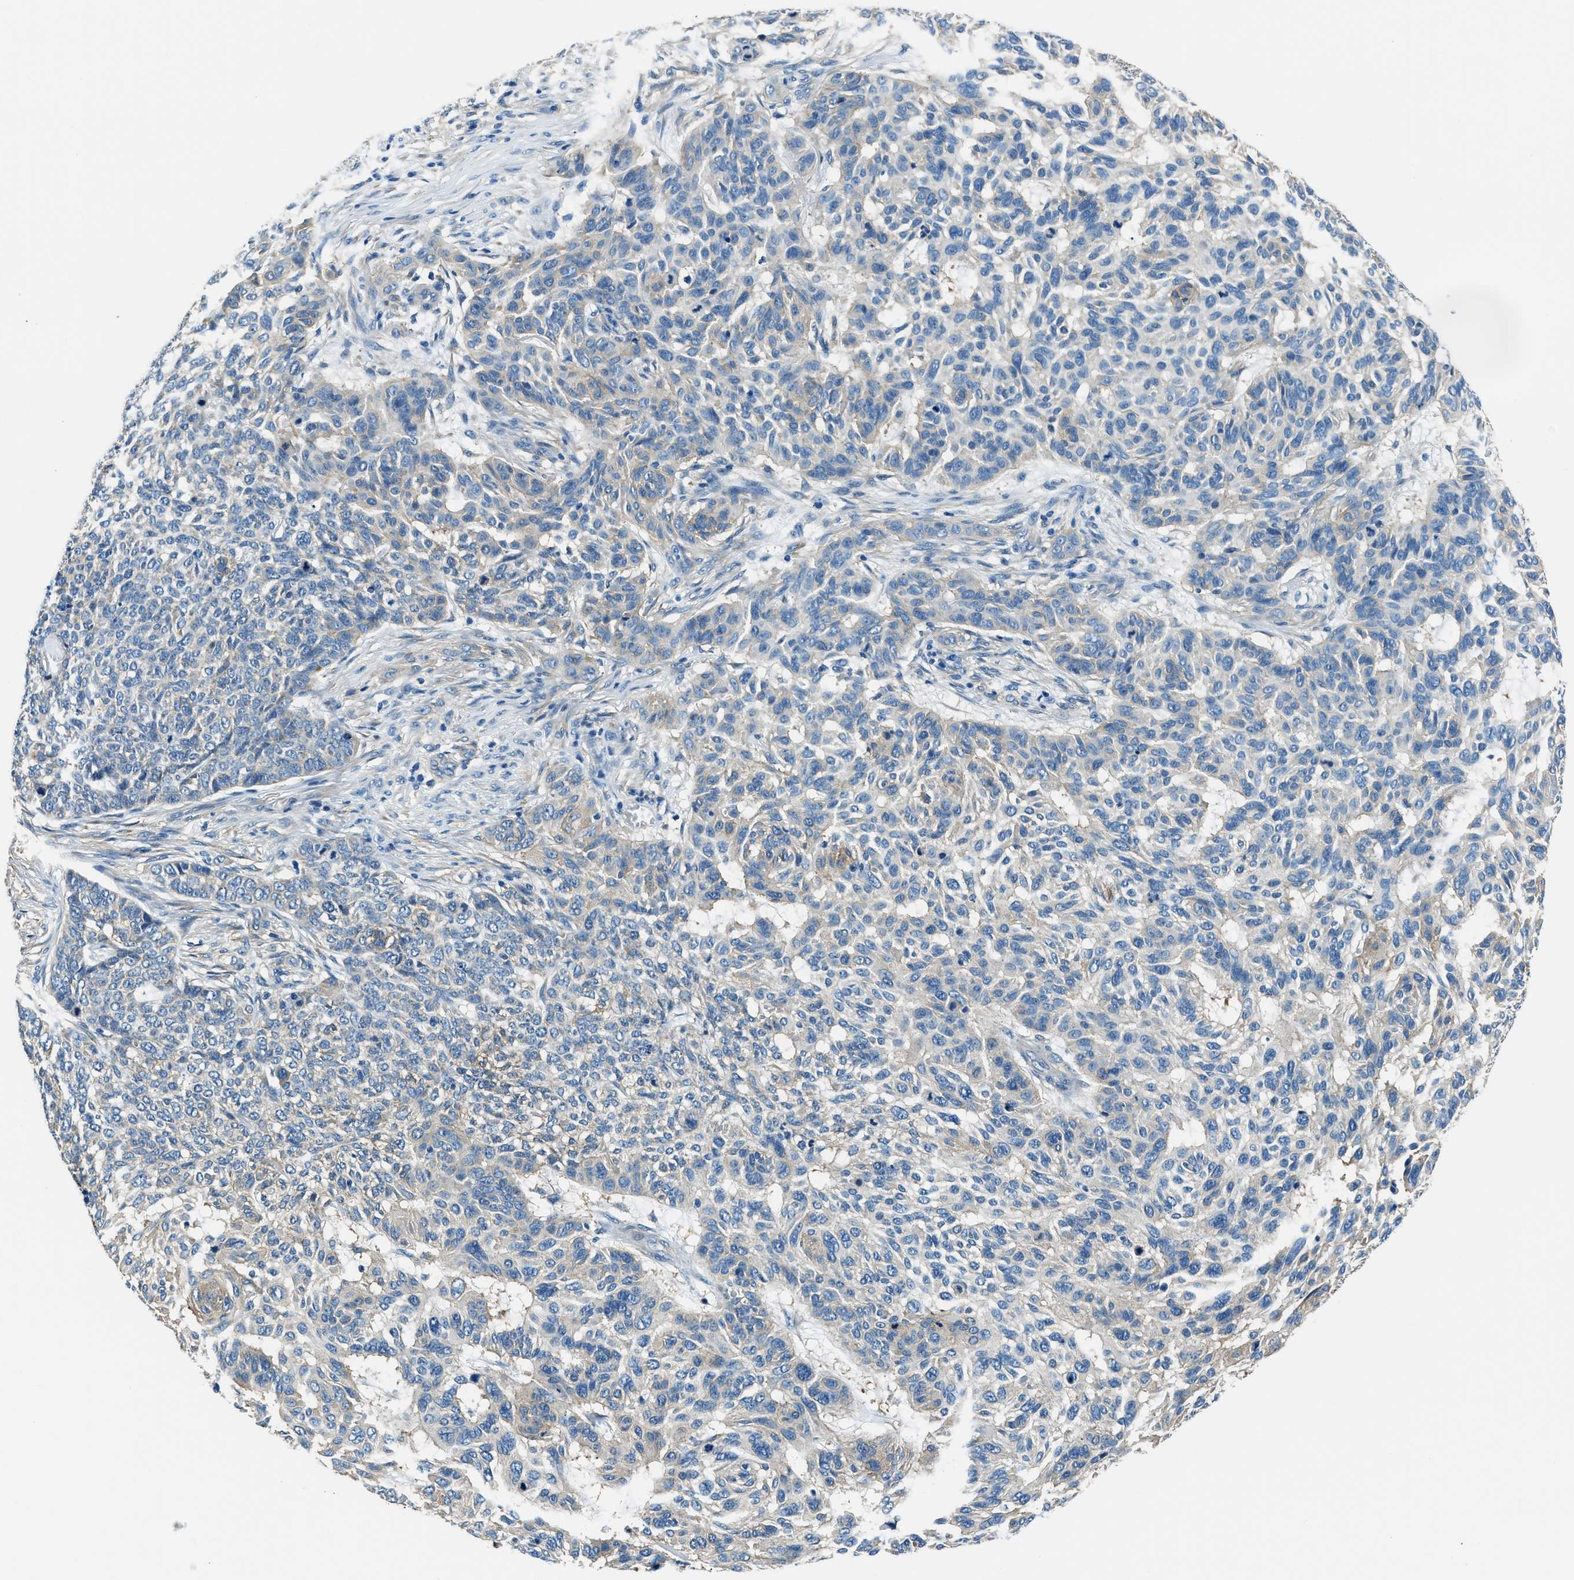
{"staining": {"intensity": "weak", "quantity": "25%-75%", "location": "cytoplasmic/membranous"}, "tissue": "skin cancer", "cell_type": "Tumor cells", "image_type": "cancer", "snomed": [{"axis": "morphology", "description": "Basal cell carcinoma"}, {"axis": "topography", "description": "Skin"}], "caption": "High-power microscopy captured an IHC photomicrograph of basal cell carcinoma (skin), revealing weak cytoplasmic/membranous positivity in approximately 25%-75% of tumor cells.", "gene": "TWF1", "patient": {"sex": "male", "age": 85}}